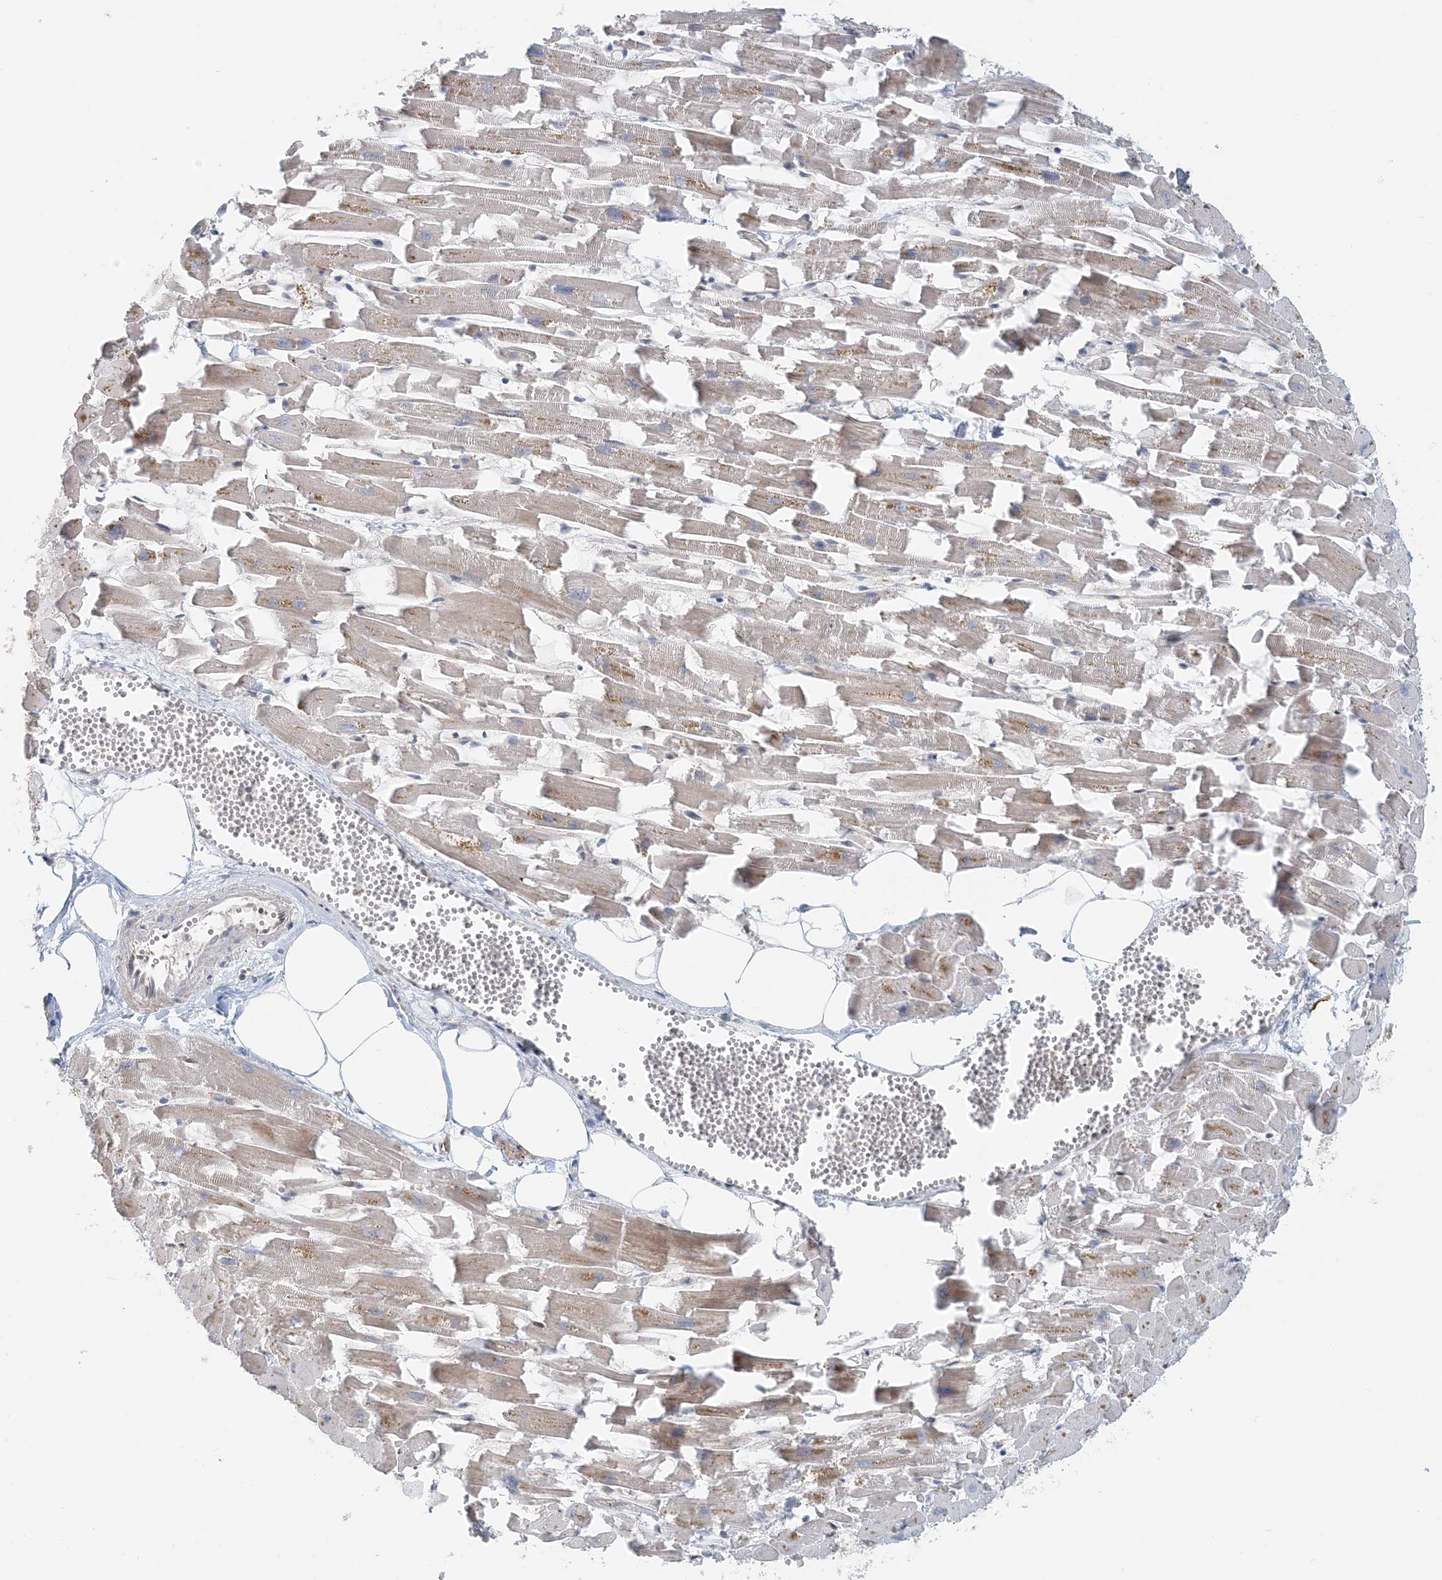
{"staining": {"intensity": "weak", "quantity": ">75%", "location": "cytoplasmic/membranous"}, "tissue": "heart muscle", "cell_type": "Cardiomyocytes", "image_type": "normal", "snomed": [{"axis": "morphology", "description": "Normal tissue, NOS"}, {"axis": "topography", "description": "Heart"}], "caption": "DAB immunohistochemical staining of normal heart muscle shows weak cytoplasmic/membranous protein expression in about >75% of cardiomyocytes.", "gene": "ATP13A2", "patient": {"sex": "female", "age": 64}}